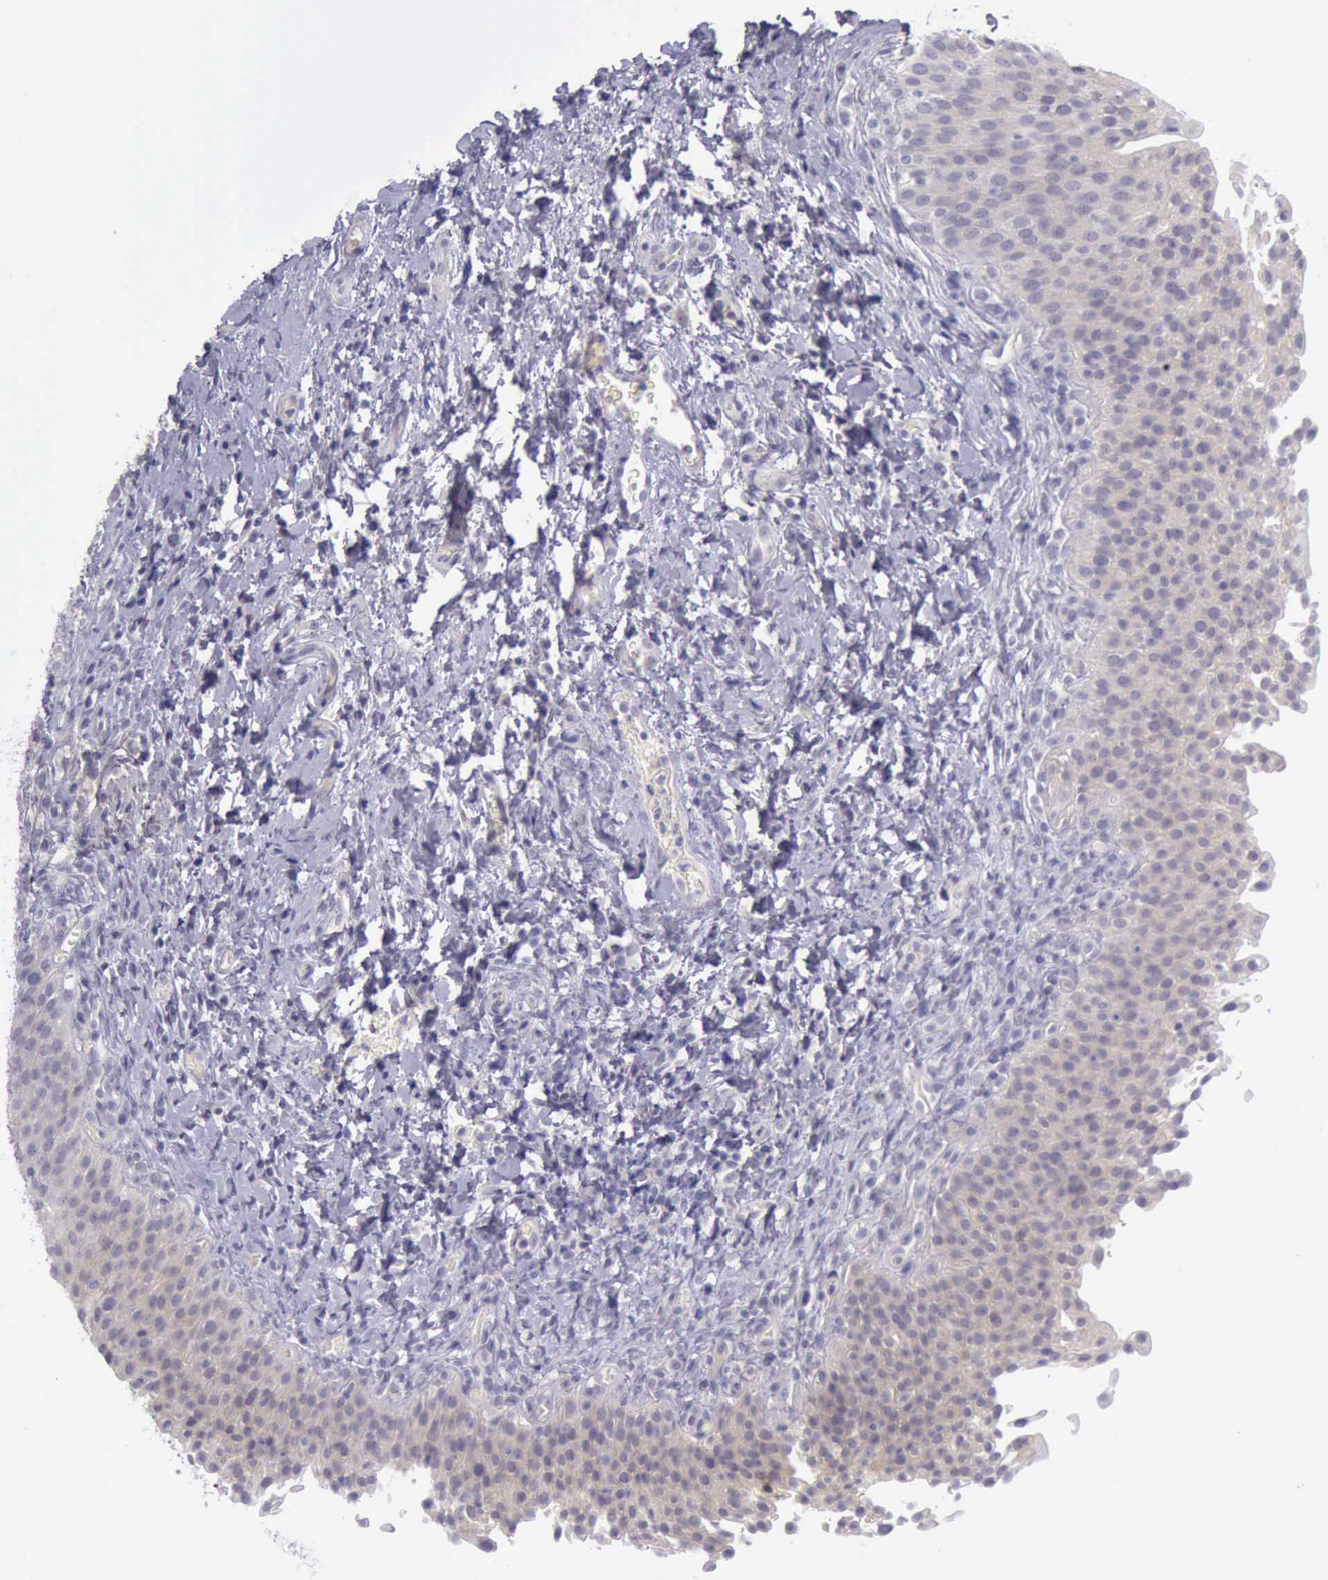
{"staining": {"intensity": "weak", "quantity": ">75%", "location": "cytoplasmic/membranous"}, "tissue": "urinary bladder", "cell_type": "Urothelial cells", "image_type": "normal", "snomed": [{"axis": "morphology", "description": "Normal tissue, NOS"}, {"axis": "topography", "description": "Urinary bladder"}], "caption": "A brown stain highlights weak cytoplasmic/membranous expression of a protein in urothelial cells of unremarkable human urinary bladder.", "gene": "ARNT2", "patient": {"sex": "male", "age": 51}}